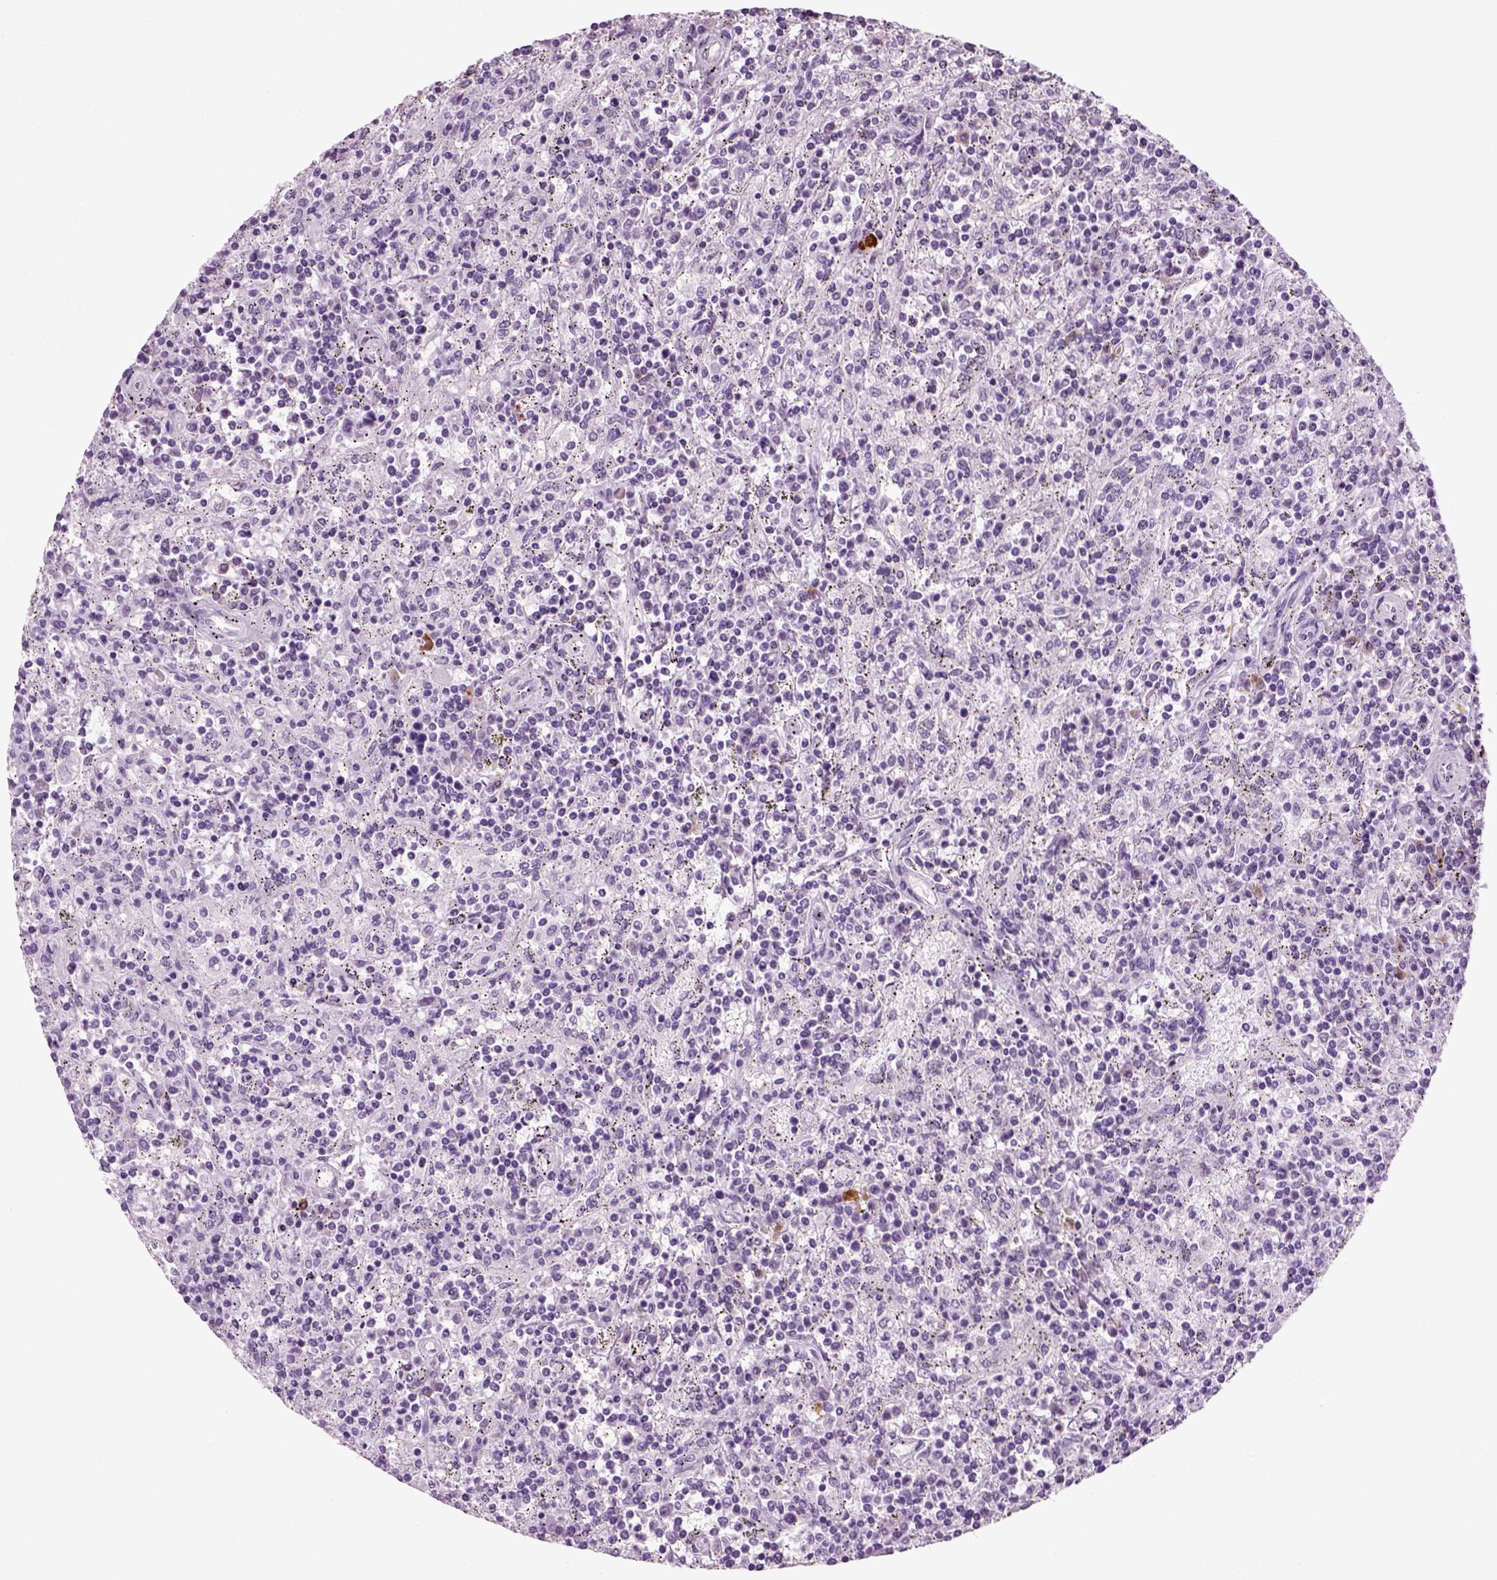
{"staining": {"intensity": "negative", "quantity": "none", "location": "none"}, "tissue": "lymphoma", "cell_type": "Tumor cells", "image_type": "cancer", "snomed": [{"axis": "morphology", "description": "Malignant lymphoma, non-Hodgkin's type, Low grade"}, {"axis": "topography", "description": "Spleen"}], "caption": "Malignant lymphoma, non-Hodgkin's type (low-grade) was stained to show a protein in brown. There is no significant positivity in tumor cells.", "gene": "PRLH", "patient": {"sex": "male", "age": 62}}